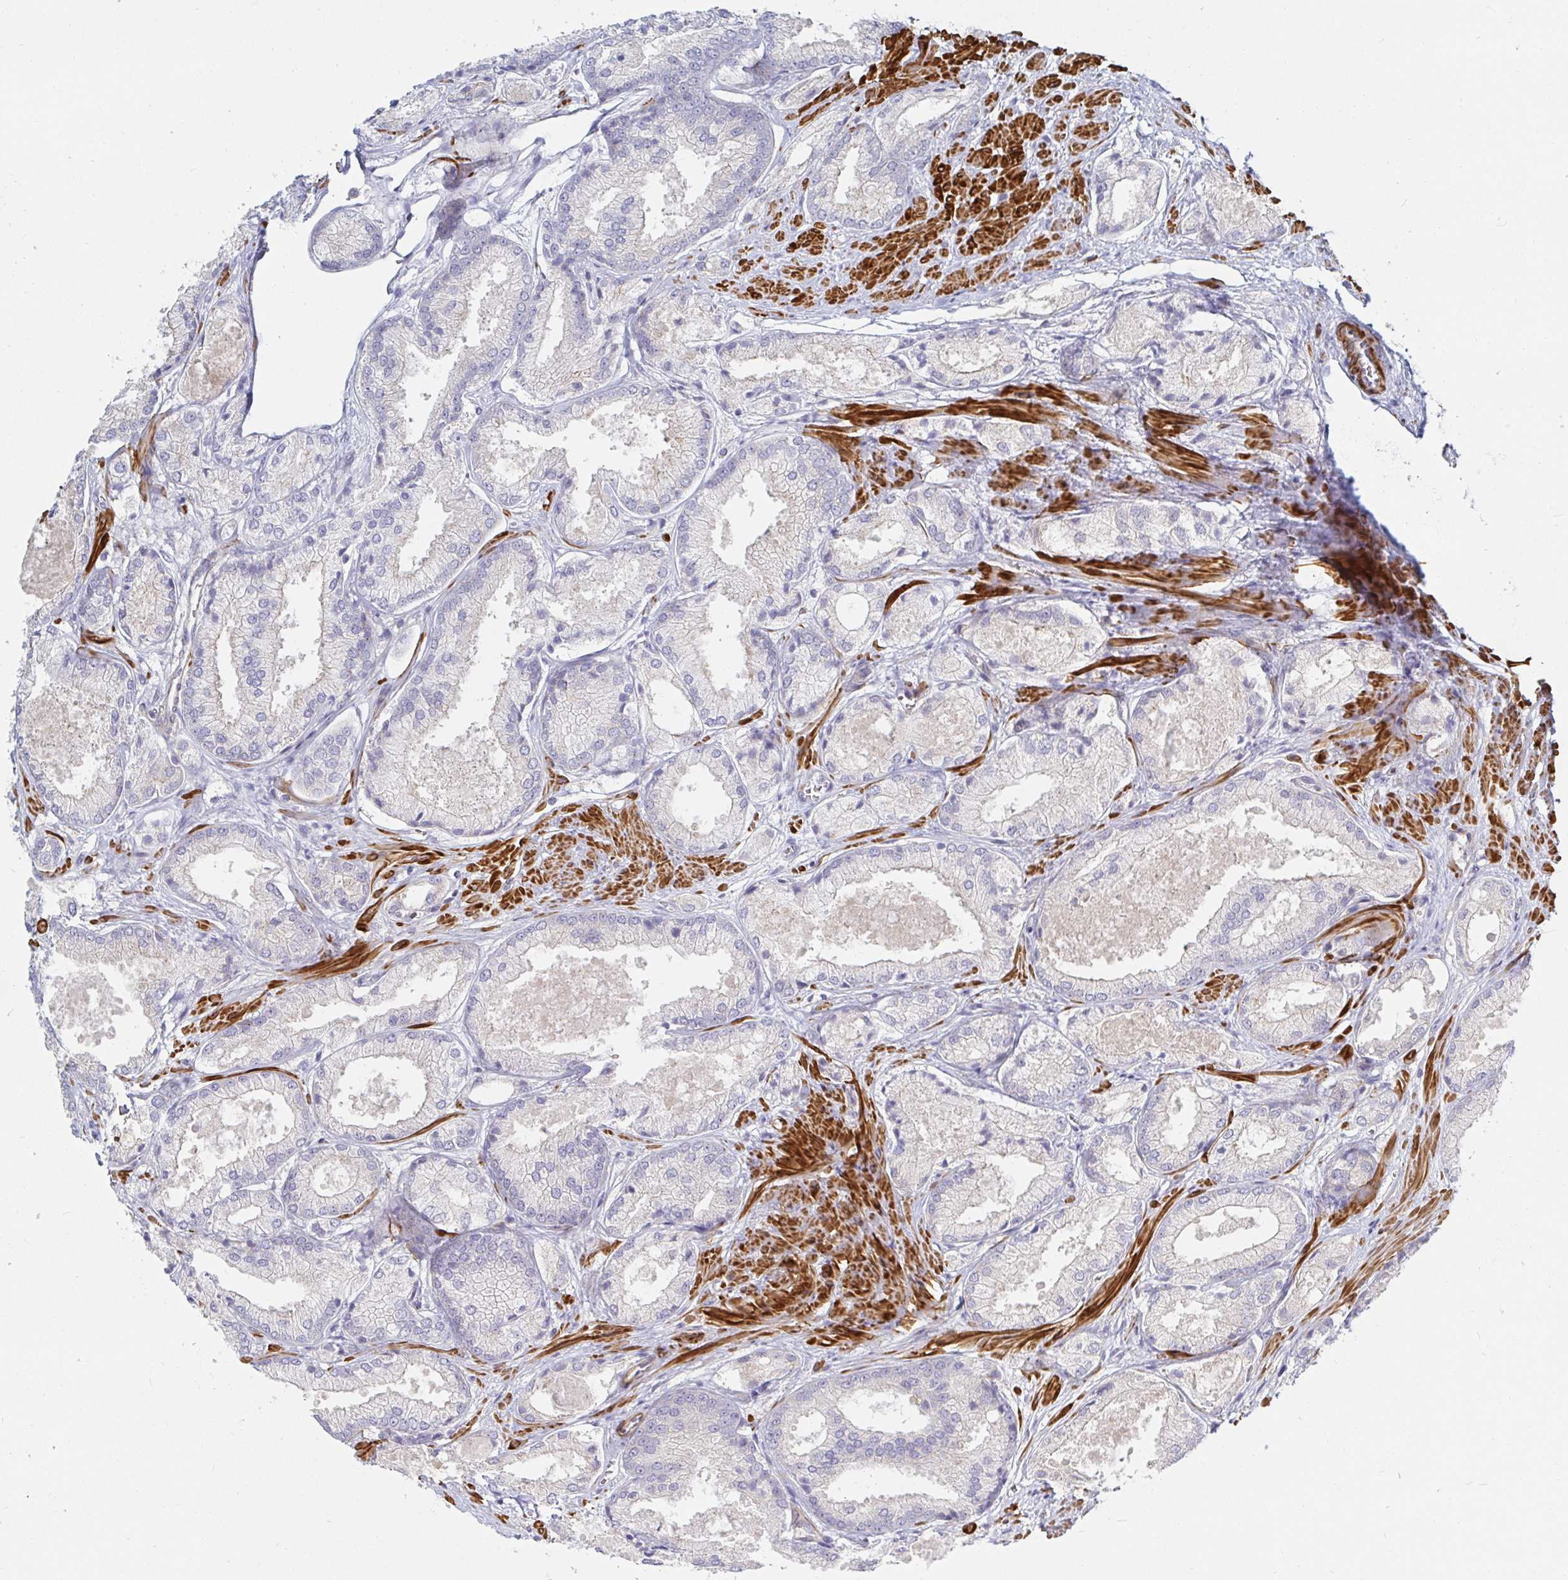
{"staining": {"intensity": "negative", "quantity": "none", "location": "none"}, "tissue": "prostate cancer", "cell_type": "Tumor cells", "image_type": "cancer", "snomed": [{"axis": "morphology", "description": "Adenocarcinoma, High grade"}, {"axis": "topography", "description": "Prostate"}], "caption": "A high-resolution photomicrograph shows IHC staining of high-grade adenocarcinoma (prostate), which displays no significant expression in tumor cells.", "gene": "SSH2", "patient": {"sex": "male", "age": 68}}